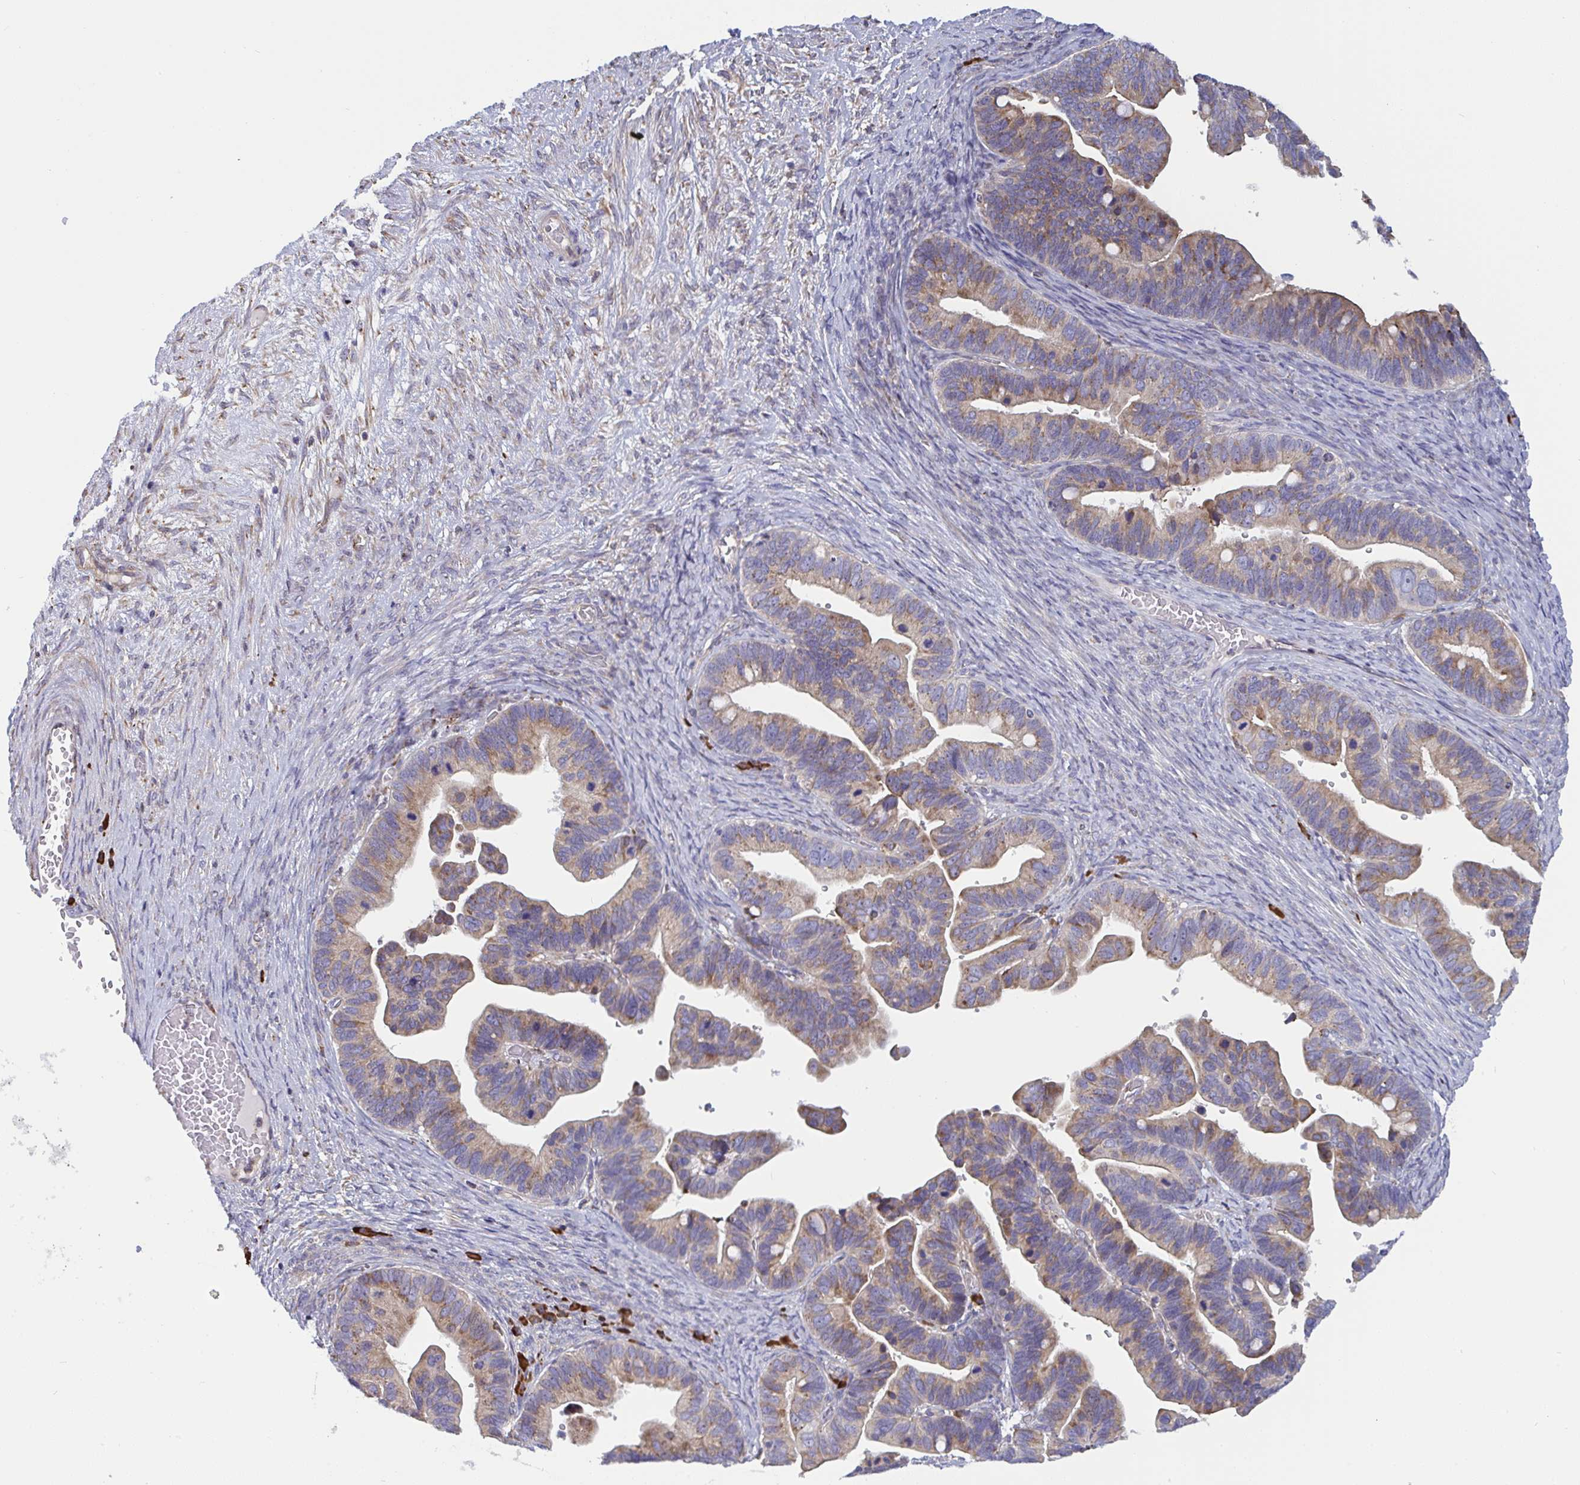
{"staining": {"intensity": "weak", "quantity": ">75%", "location": "cytoplasmic/membranous"}, "tissue": "ovarian cancer", "cell_type": "Tumor cells", "image_type": "cancer", "snomed": [{"axis": "morphology", "description": "Cystadenocarcinoma, serous, NOS"}, {"axis": "topography", "description": "Ovary"}], "caption": "Human ovarian cancer stained with a protein marker shows weak staining in tumor cells.", "gene": "MYMK", "patient": {"sex": "female", "age": 56}}